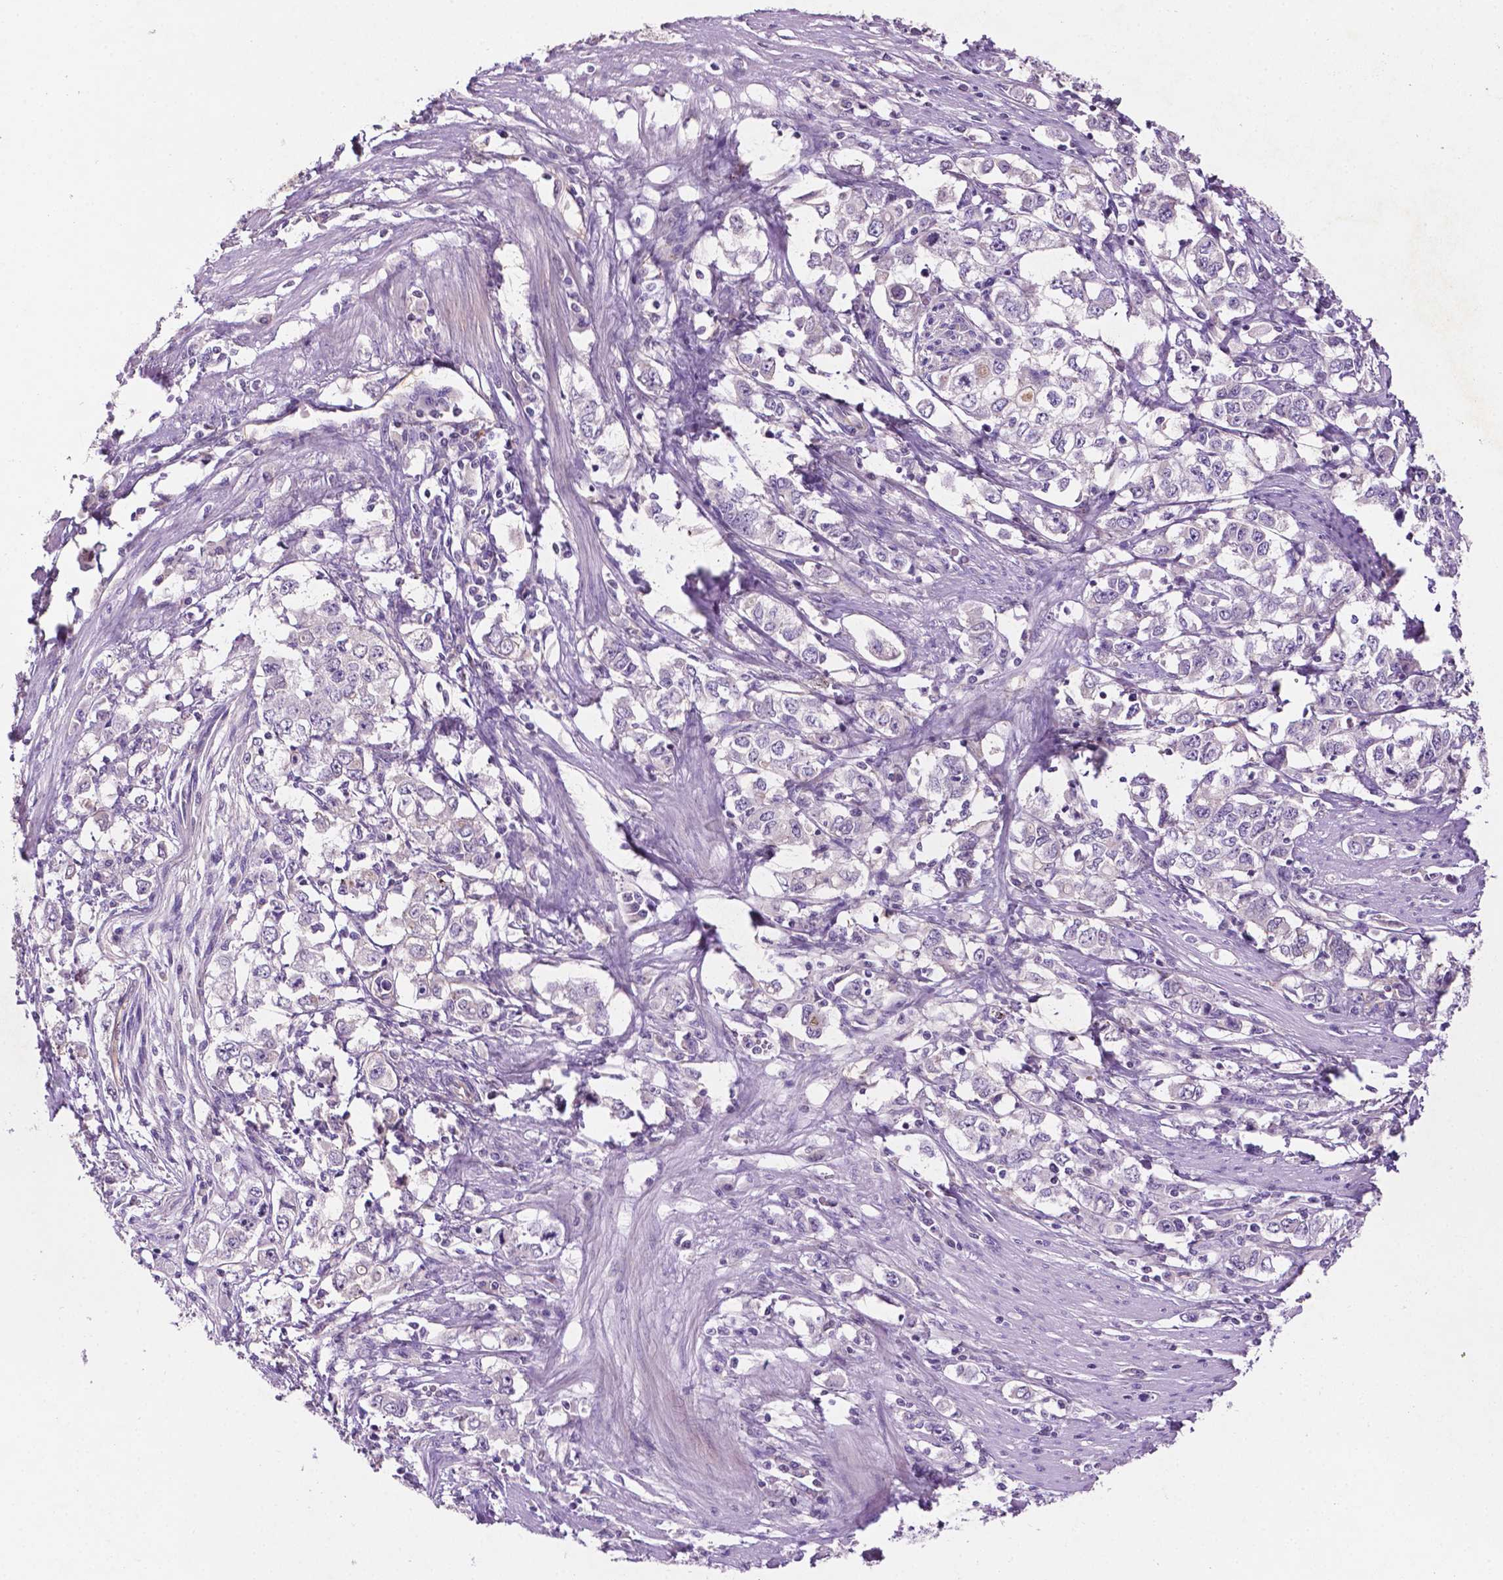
{"staining": {"intensity": "negative", "quantity": "none", "location": "none"}, "tissue": "stomach cancer", "cell_type": "Tumor cells", "image_type": "cancer", "snomed": [{"axis": "morphology", "description": "Adenocarcinoma, NOS"}, {"axis": "topography", "description": "Stomach, lower"}], "caption": "DAB (3,3'-diaminobenzidine) immunohistochemical staining of stomach cancer shows no significant expression in tumor cells.", "gene": "ARL5C", "patient": {"sex": "female", "age": 72}}